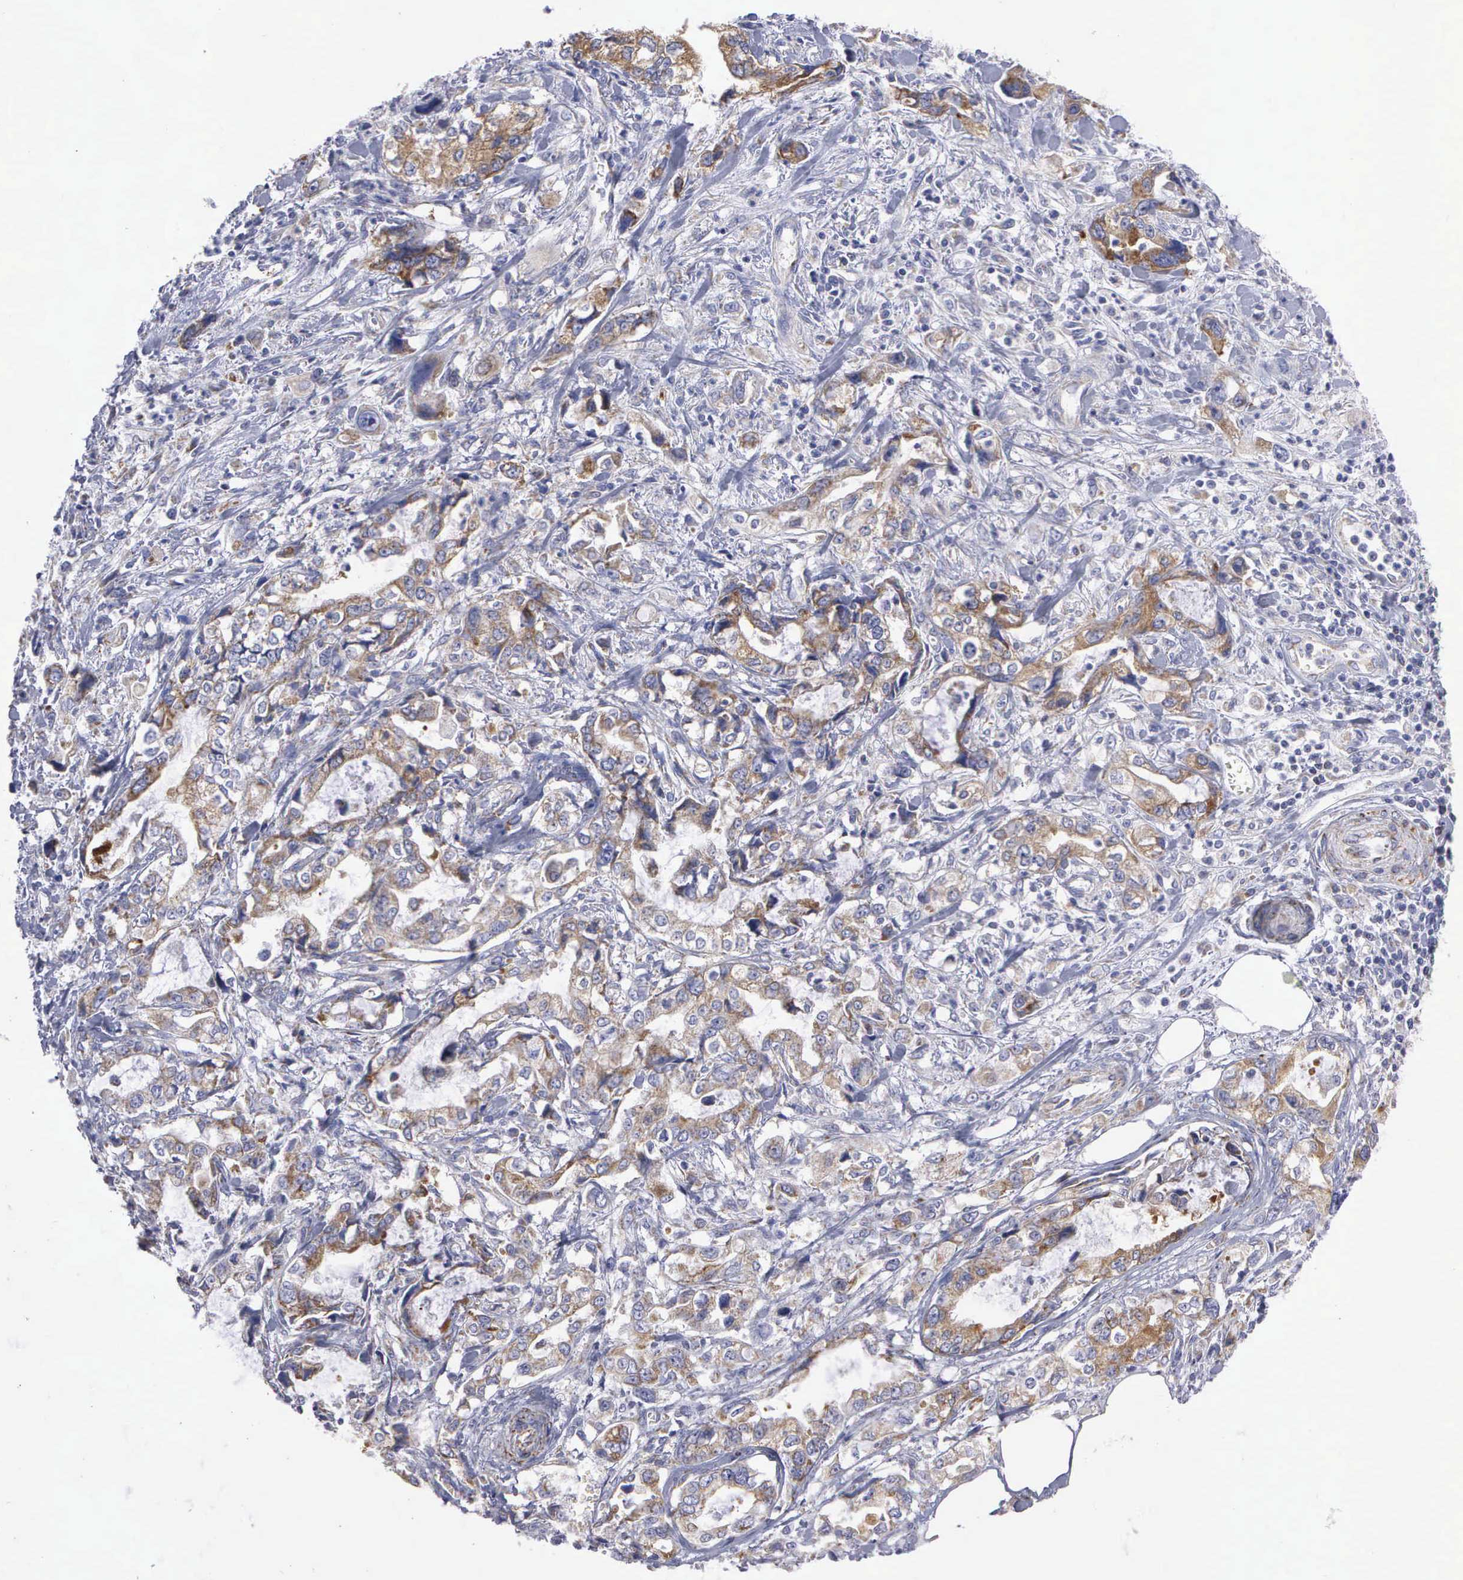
{"staining": {"intensity": "moderate", "quantity": "25%-75%", "location": "cytoplasmic/membranous"}, "tissue": "stomach cancer", "cell_type": "Tumor cells", "image_type": "cancer", "snomed": [{"axis": "morphology", "description": "Adenocarcinoma, NOS"}, {"axis": "topography", "description": "Pancreas"}, {"axis": "topography", "description": "Stomach, upper"}], "caption": "The photomicrograph demonstrates a brown stain indicating the presence of a protein in the cytoplasmic/membranous of tumor cells in stomach cancer. Nuclei are stained in blue.", "gene": "APOOL", "patient": {"sex": "male", "age": 77}}